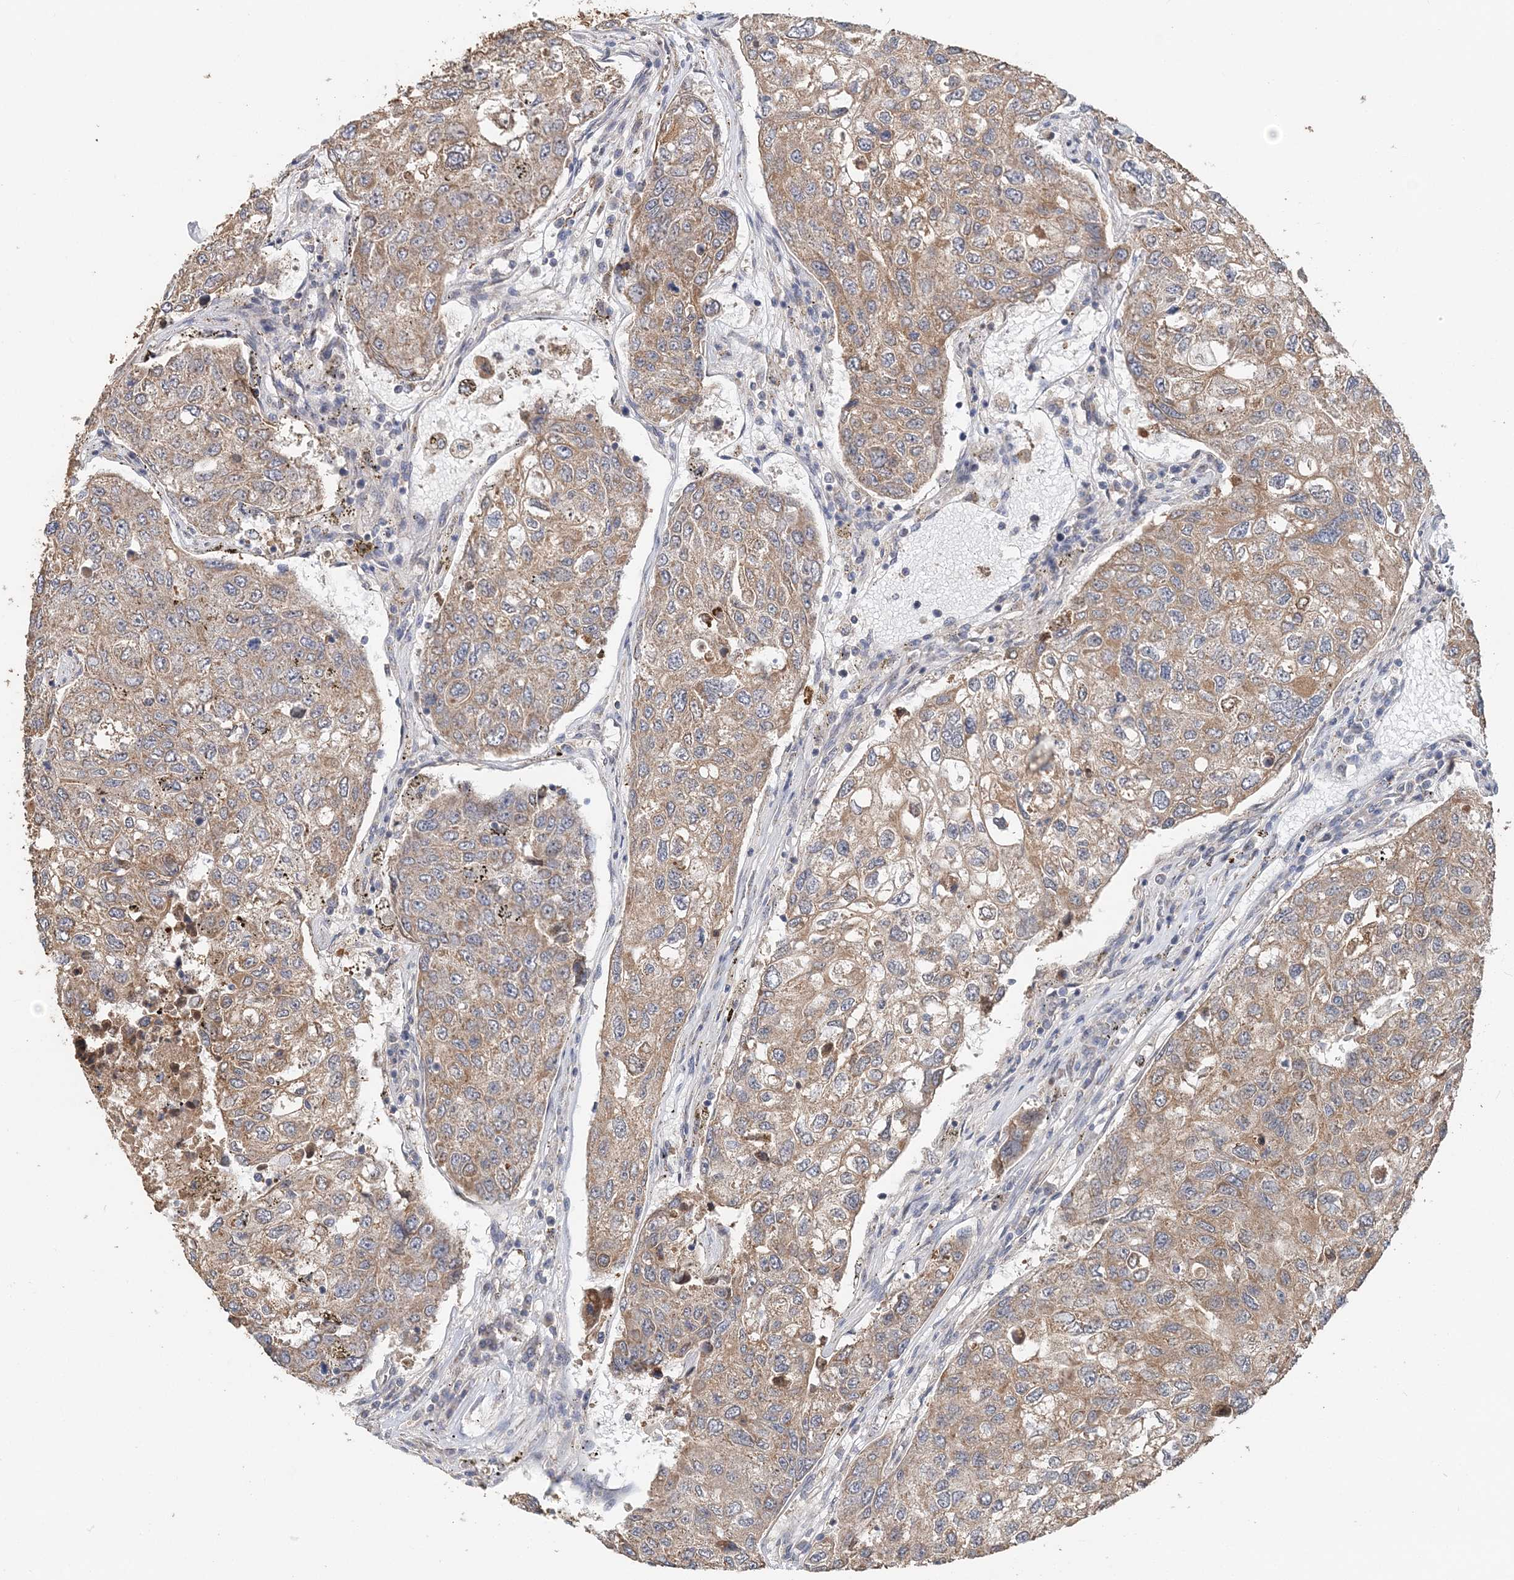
{"staining": {"intensity": "weak", "quantity": ">75%", "location": "cytoplasmic/membranous"}, "tissue": "urothelial cancer", "cell_type": "Tumor cells", "image_type": "cancer", "snomed": [{"axis": "morphology", "description": "Urothelial carcinoma, High grade"}, {"axis": "topography", "description": "Lymph node"}, {"axis": "topography", "description": "Urinary bladder"}], "caption": "A photomicrograph of human urothelial carcinoma (high-grade) stained for a protein demonstrates weak cytoplasmic/membranous brown staining in tumor cells.", "gene": "FBXO38", "patient": {"sex": "male", "age": 51}}